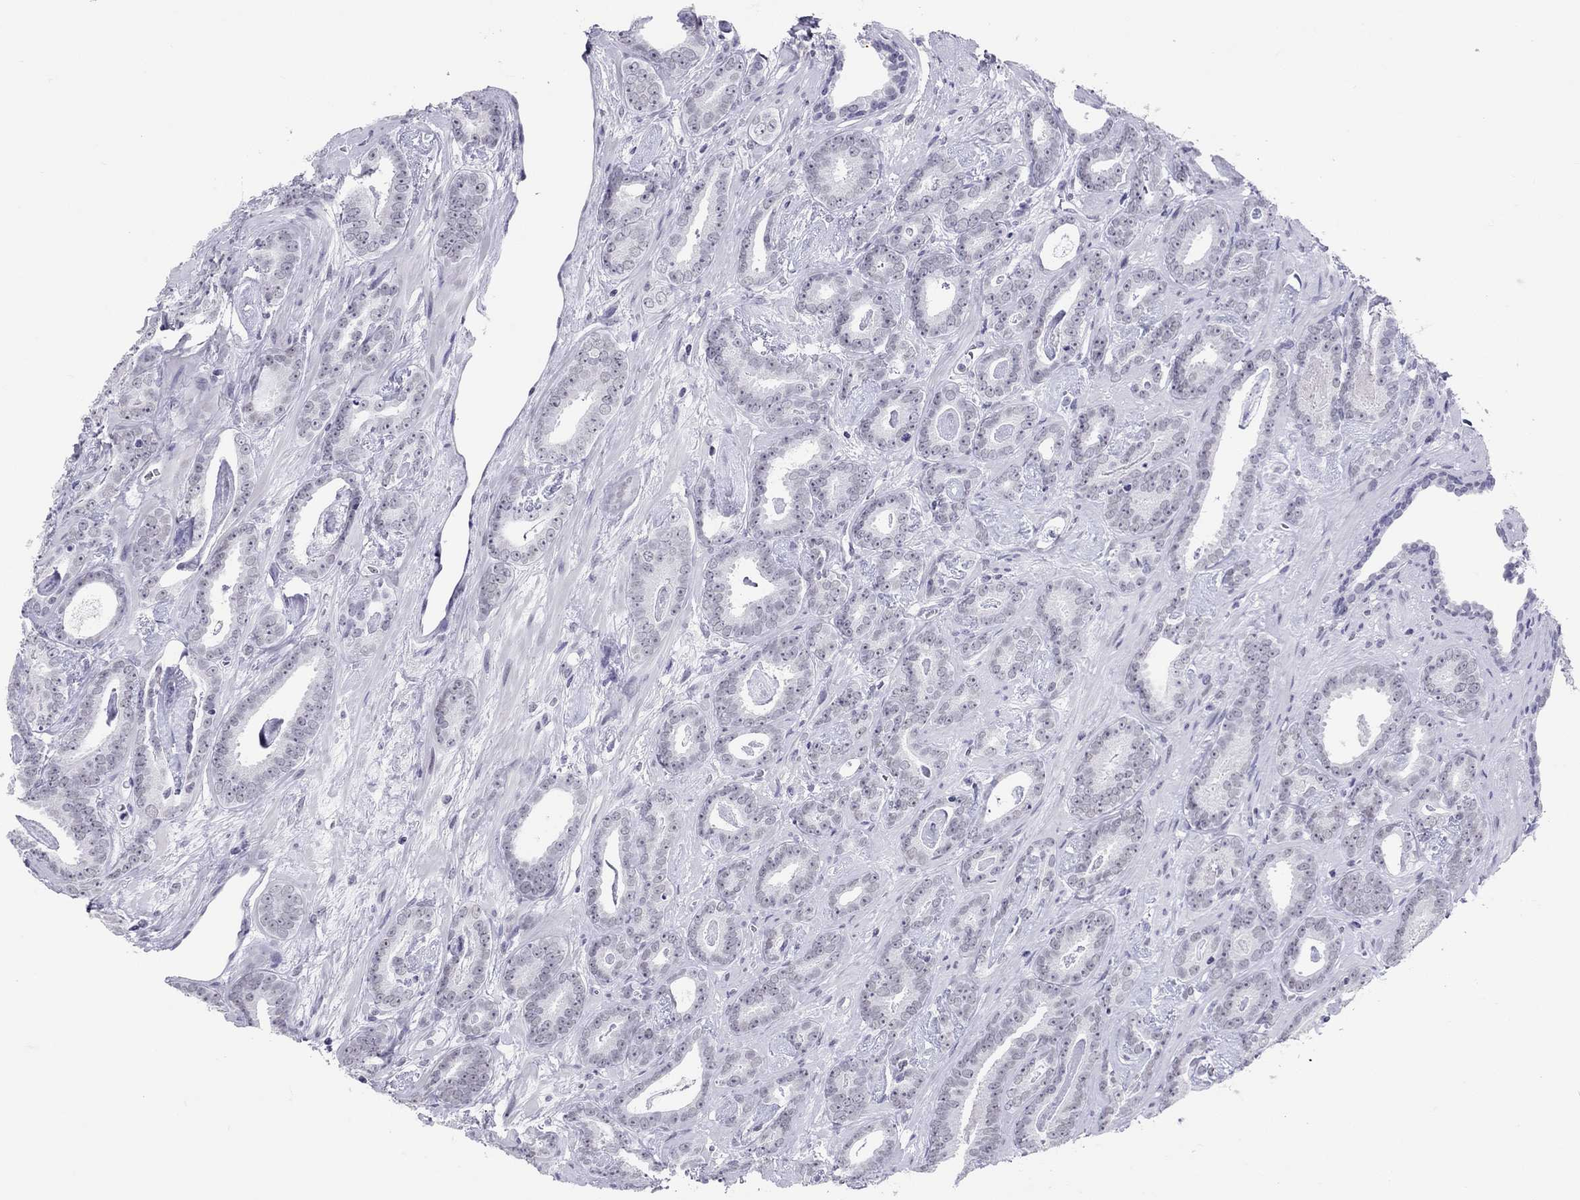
{"staining": {"intensity": "negative", "quantity": "none", "location": "none"}, "tissue": "prostate cancer", "cell_type": "Tumor cells", "image_type": "cancer", "snomed": [{"axis": "morphology", "description": "Adenocarcinoma, Medium grade"}, {"axis": "topography", "description": "Prostate and seminal vesicle, NOS"}, {"axis": "topography", "description": "Prostate"}], "caption": "Immunohistochemistry of prostate cancer (medium-grade adenocarcinoma) displays no positivity in tumor cells.", "gene": "JHY", "patient": {"sex": "male", "age": 54}}